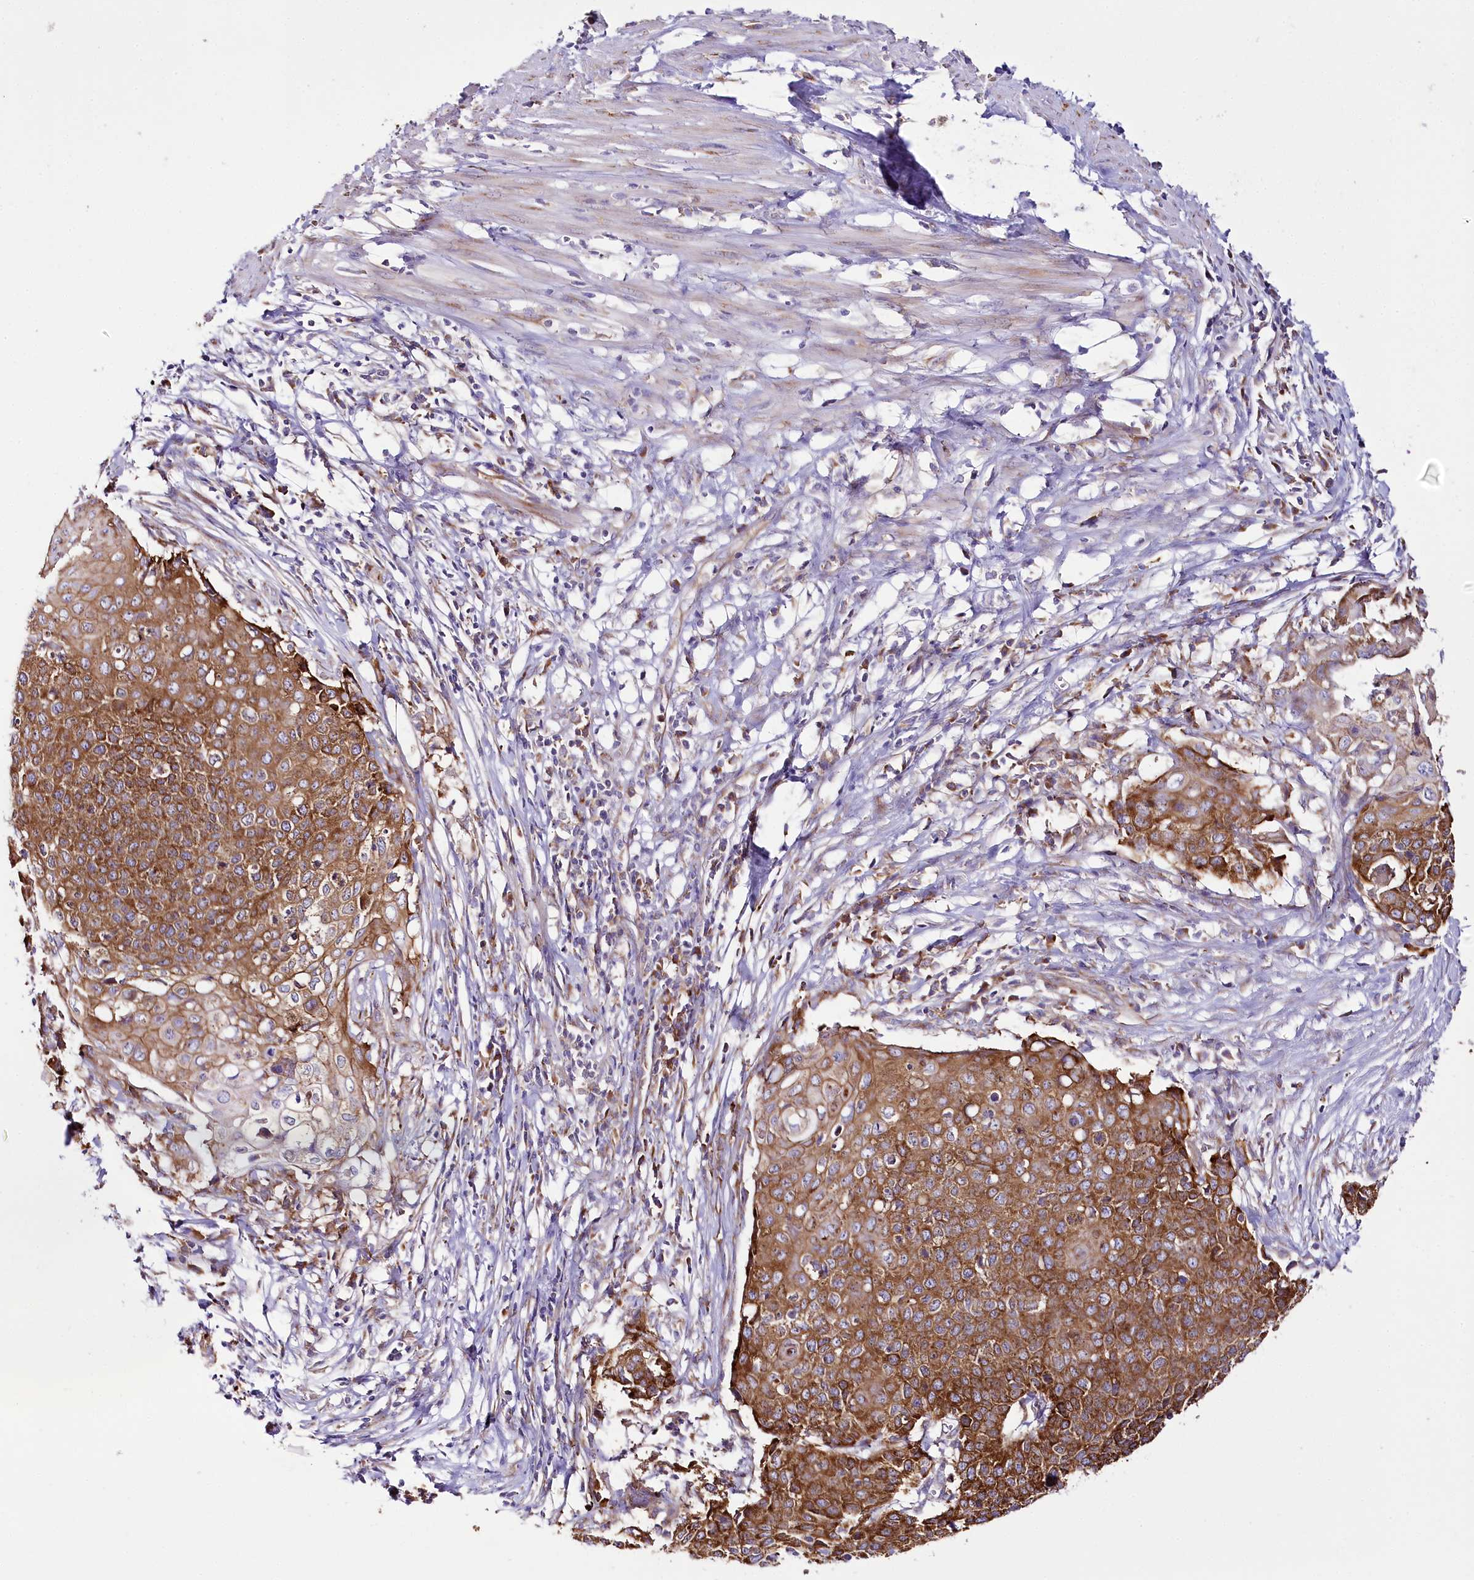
{"staining": {"intensity": "strong", "quantity": ">75%", "location": "cytoplasmic/membranous"}, "tissue": "cervical cancer", "cell_type": "Tumor cells", "image_type": "cancer", "snomed": [{"axis": "morphology", "description": "Squamous cell carcinoma, NOS"}, {"axis": "topography", "description": "Cervix"}], "caption": "A high amount of strong cytoplasmic/membranous positivity is present in approximately >75% of tumor cells in cervical cancer tissue.", "gene": "THUMPD3", "patient": {"sex": "female", "age": 39}}